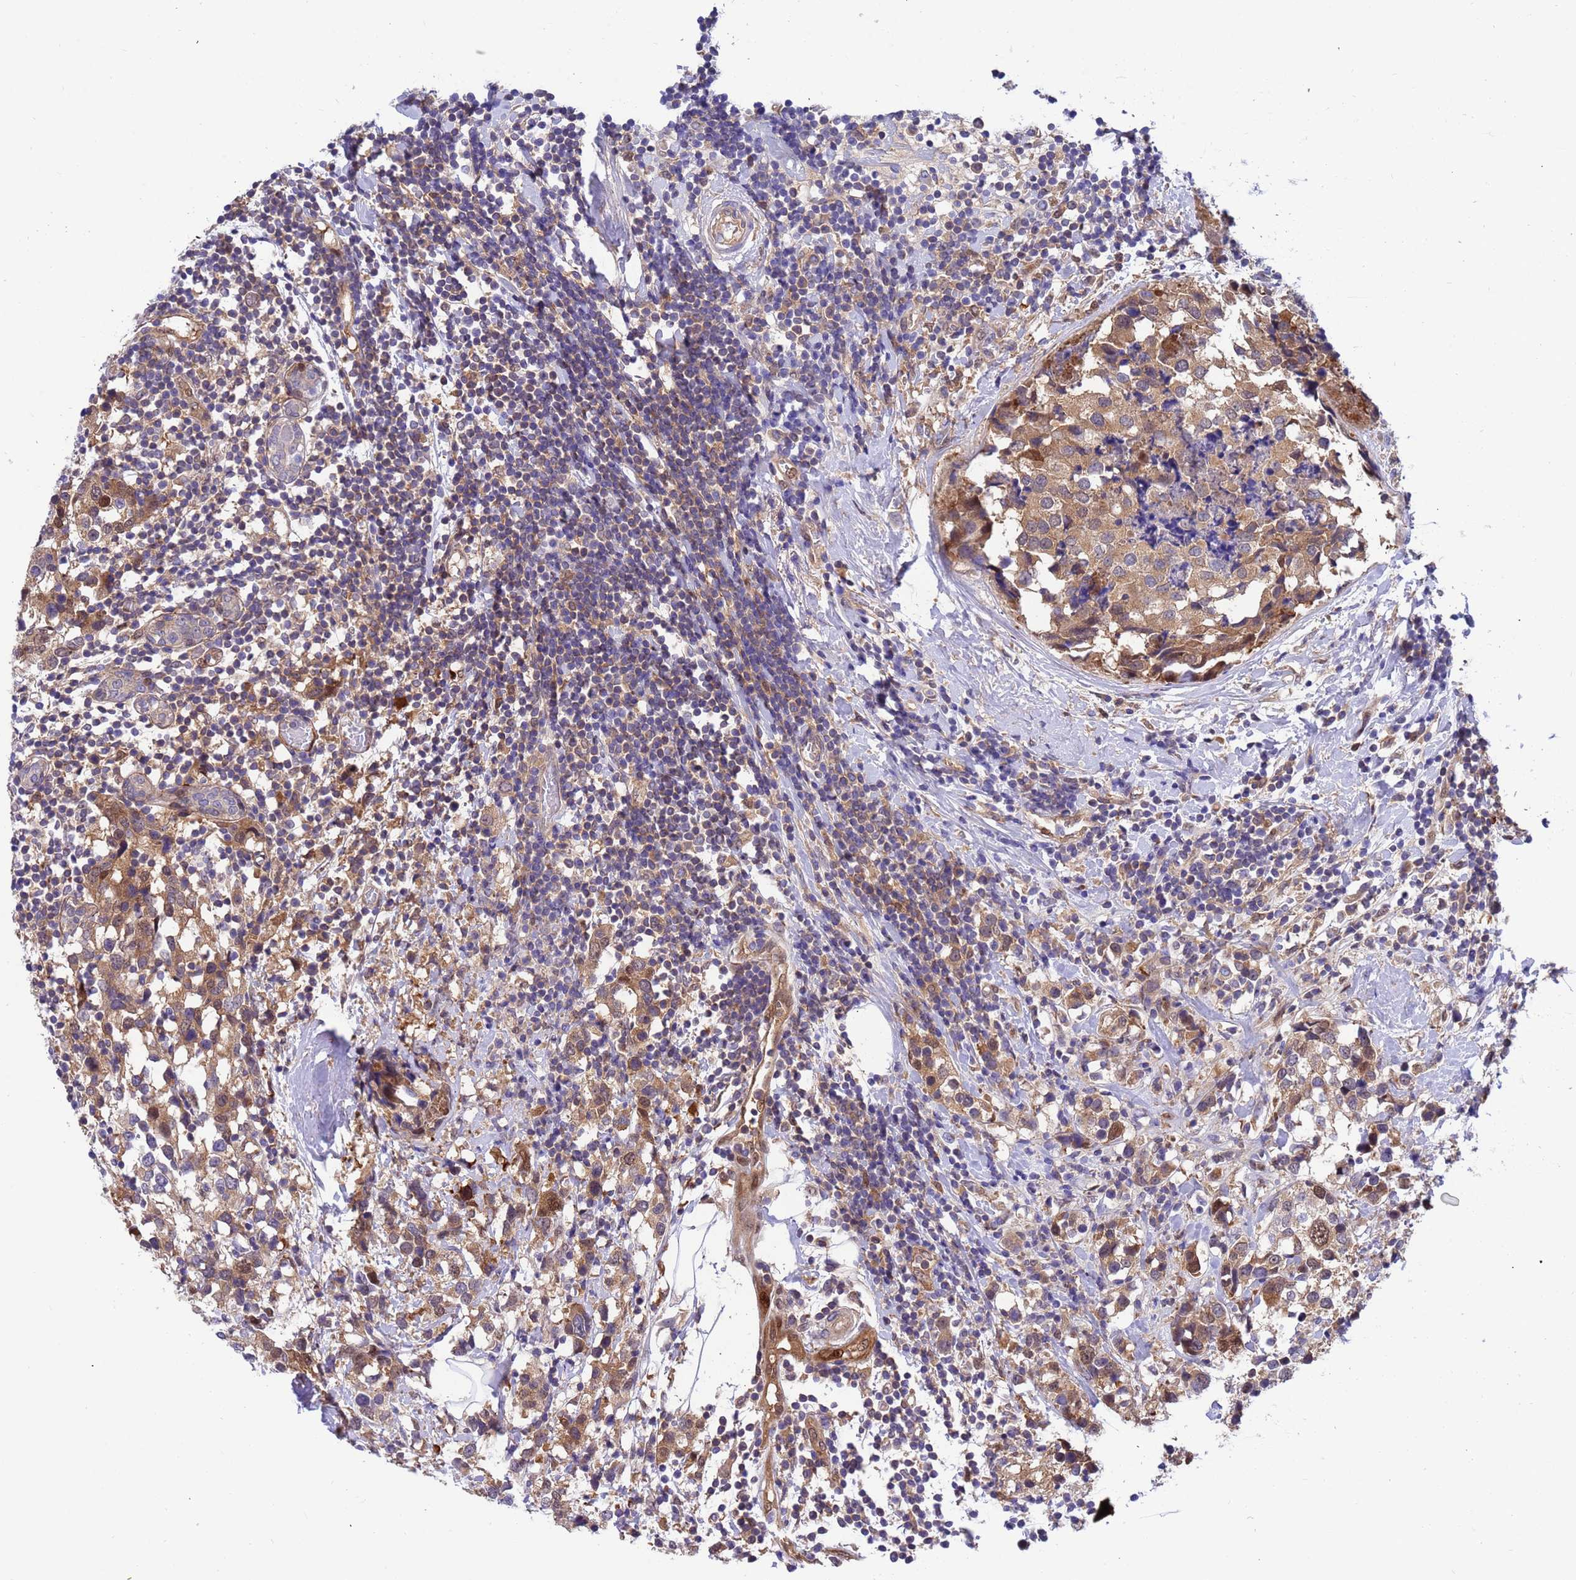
{"staining": {"intensity": "moderate", "quantity": ">75%", "location": "cytoplasmic/membranous"}, "tissue": "breast cancer", "cell_type": "Tumor cells", "image_type": "cancer", "snomed": [{"axis": "morphology", "description": "Lobular carcinoma"}, {"axis": "topography", "description": "Breast"}], "caption": "Tumor cells reveal moderate cytoplasmic/membranous expression in about >75% of cells in breast lobular carcinoma.", "gene": "FOXRED1", "patient": {"sex": "female", "age": 59}}